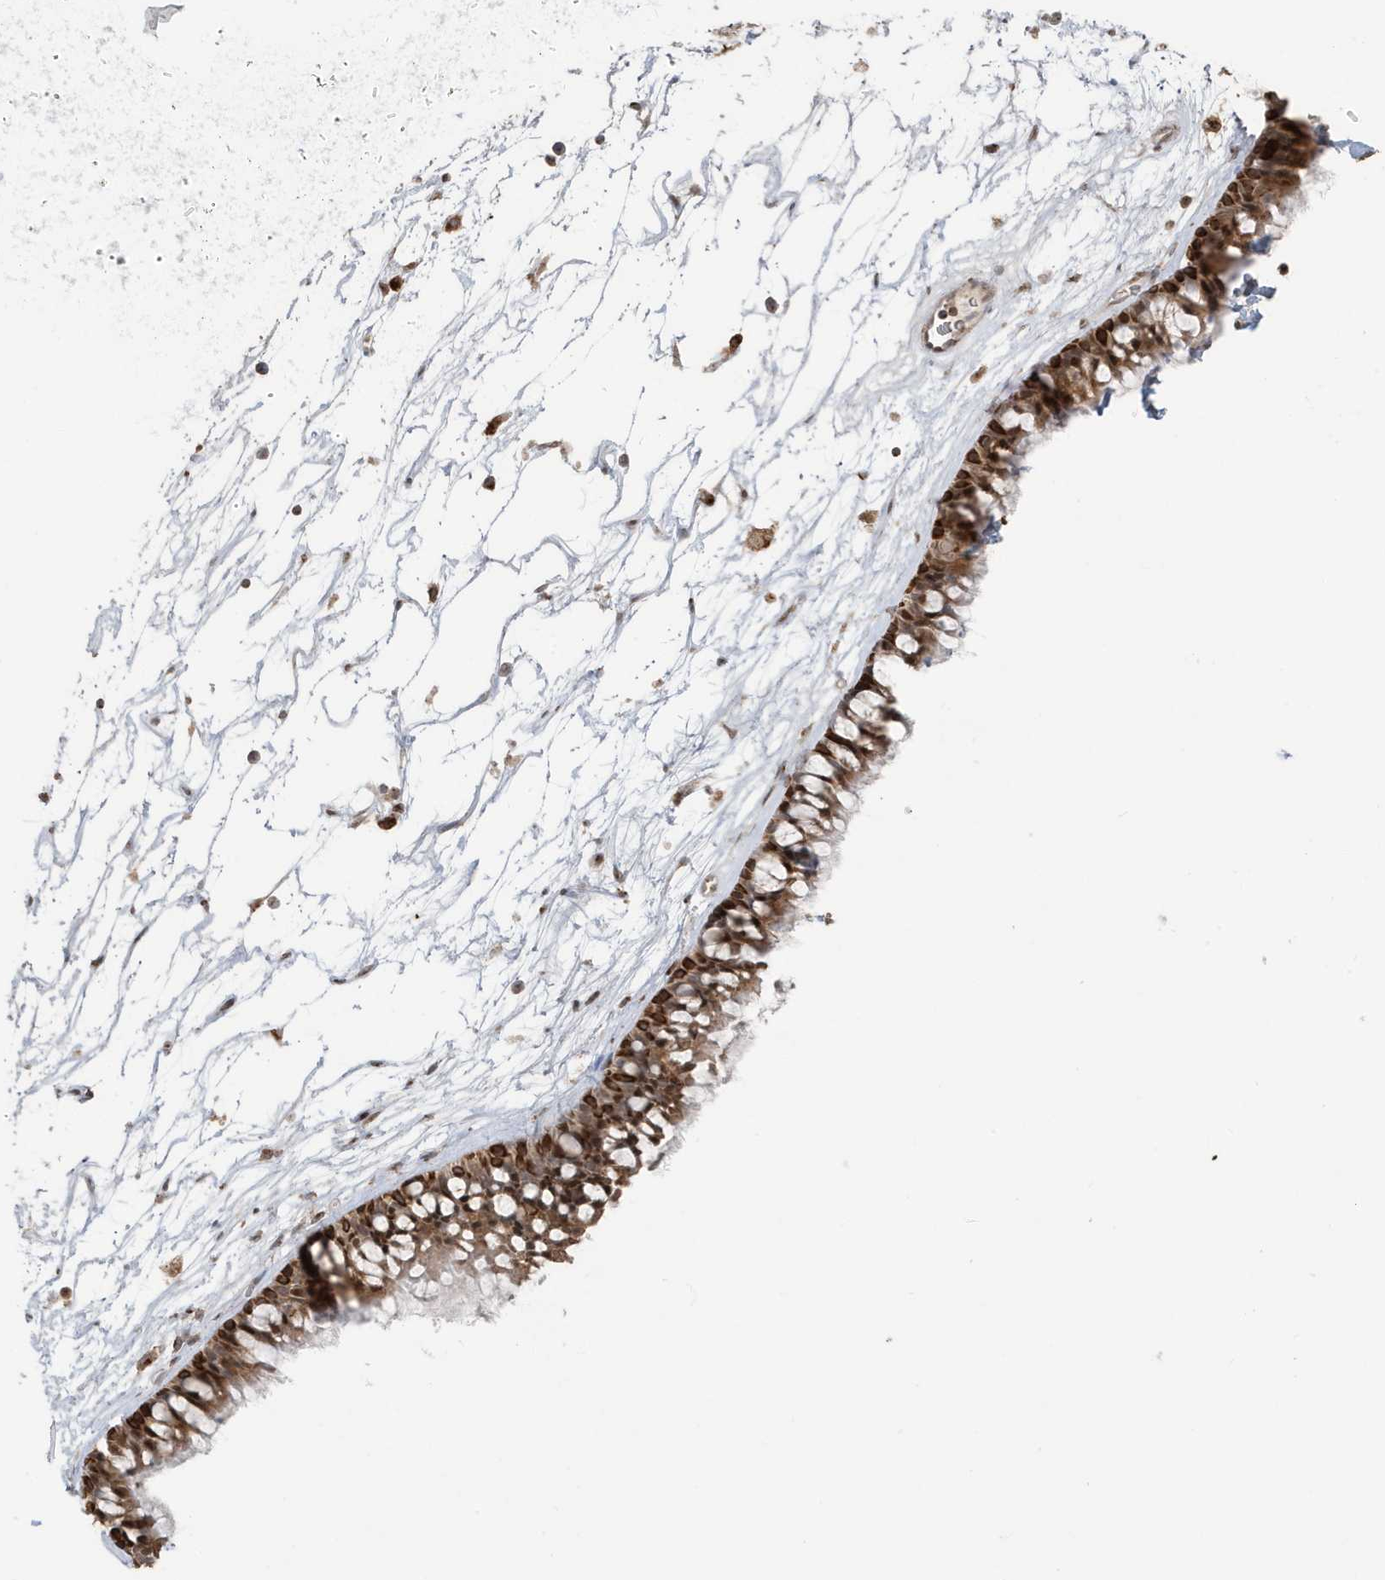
{"staining": {"intensity": "strong", "quantity": ">75%", "location": "cytoplasmic/membranous"}, "tissue": "nasopharynx", "cell_type": "Respiratory epithelial cells", "image_type": "normal", "snomed": [{"axis": "morphology", "description": "Normal tissue, NOS"}, {"axis": "topography", "description": "Nasopharynx"}], "caption": "An immunohistochemistry (IHC) micrograph of normal tissue is shown. Protein staining in brown labels strong cytoplasmic/membranous positivity in nasopharynx within respiratory epithelial cells.", "gene": "RER1", "patient": {"sex": "male", "age": 64}}